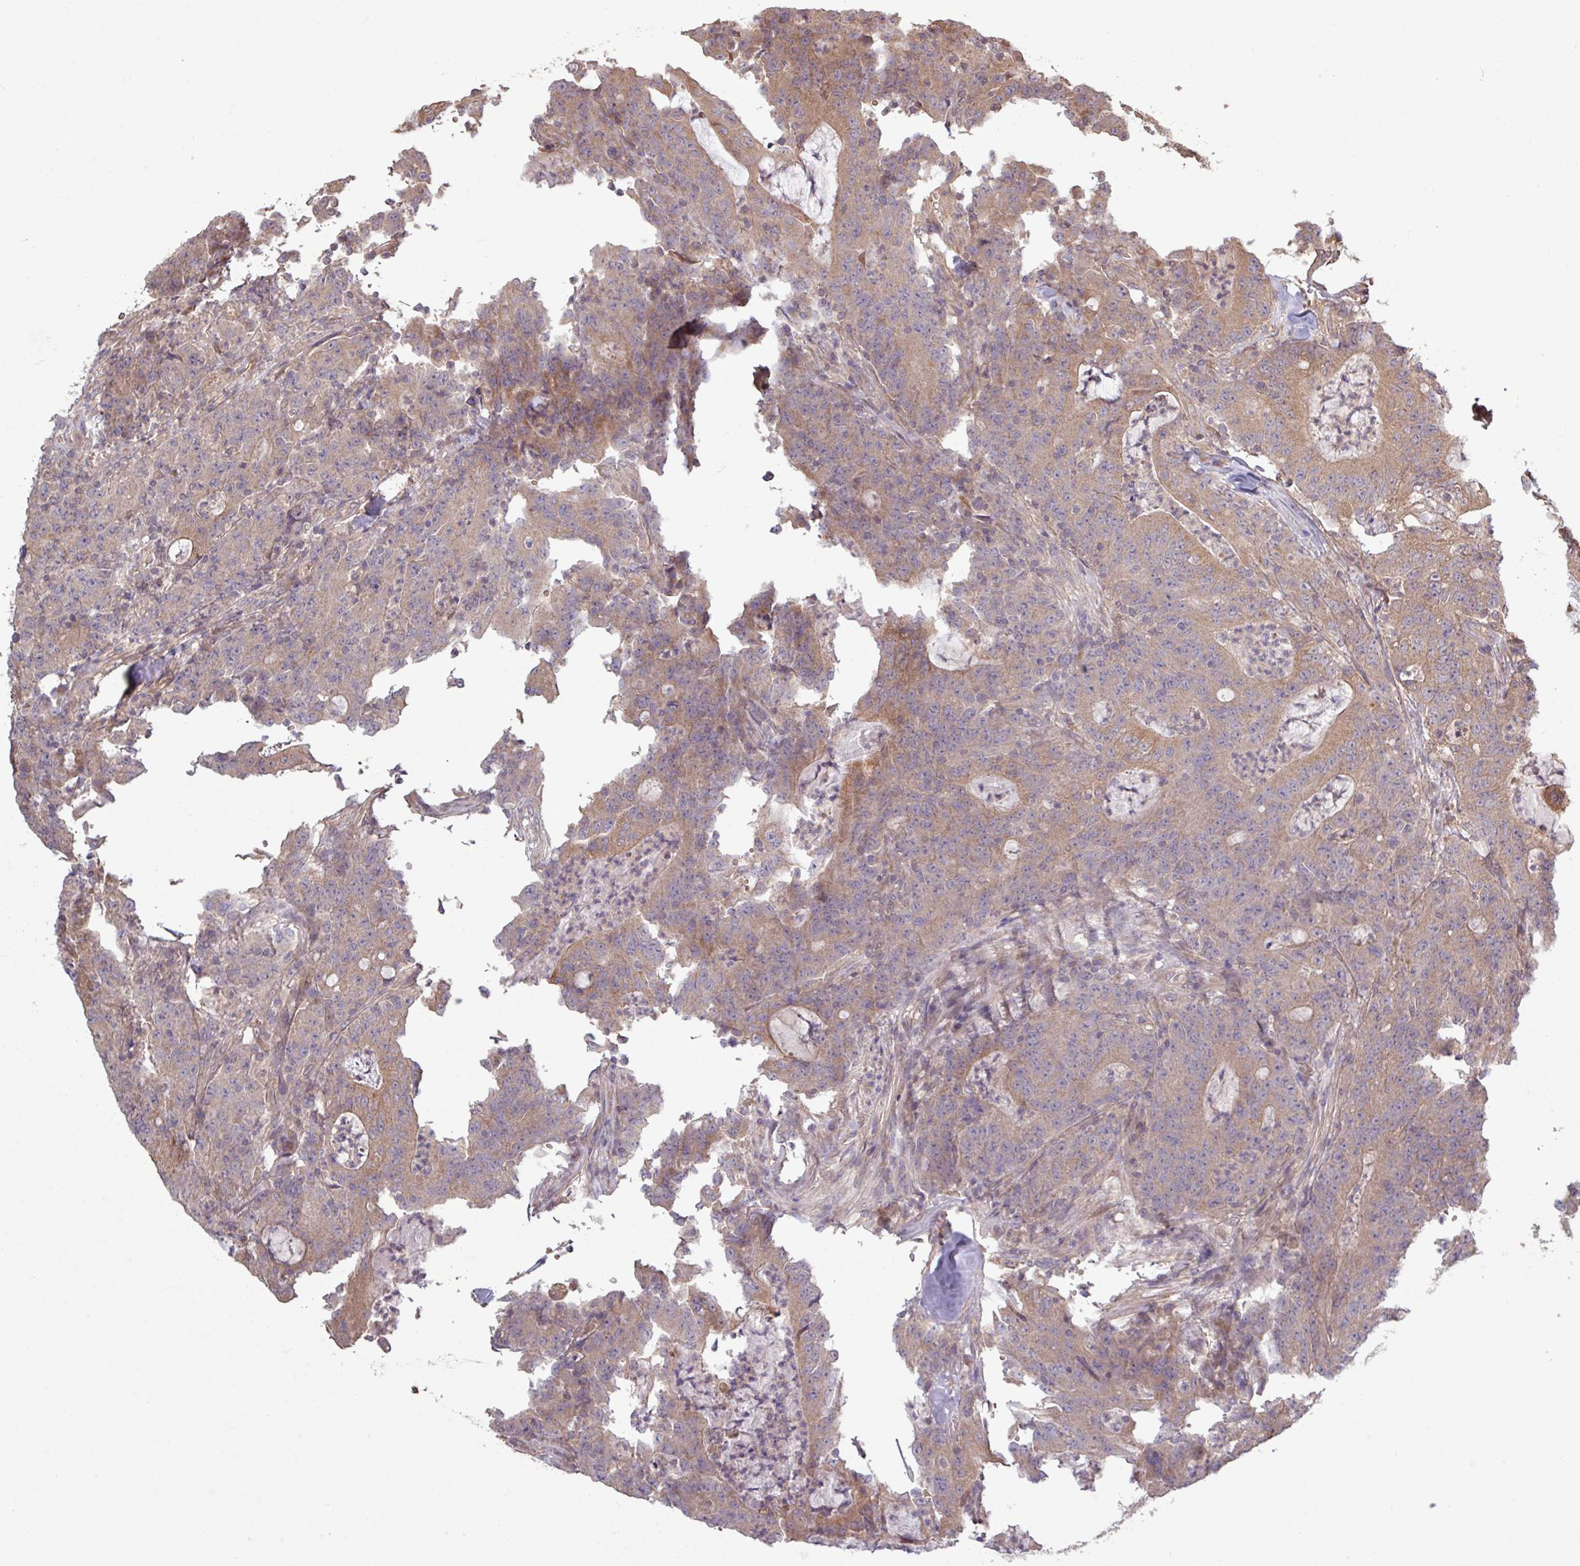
{"staining": {"intensity": "moderate", "quantity": ">75%", "location": "cytoplasmic/membranous"}, "tissue": "colorectal cancer", "cell_type": "Tumor cells", "image_type": "cancer", "snomed": [{"axis": "morphology", "description": "Adenocarcinoma, NOS"}, {"axis": "topography", "description": "Colon"}], "caption": "The histopathology image shows a brown stain indicating the presence of a protein in the cytoplasmic/membranous of tumor cells in colorectal adenocarcinoma.", "gene": "TRABD2A", "patient": {"sex": "male", "age": 83}}